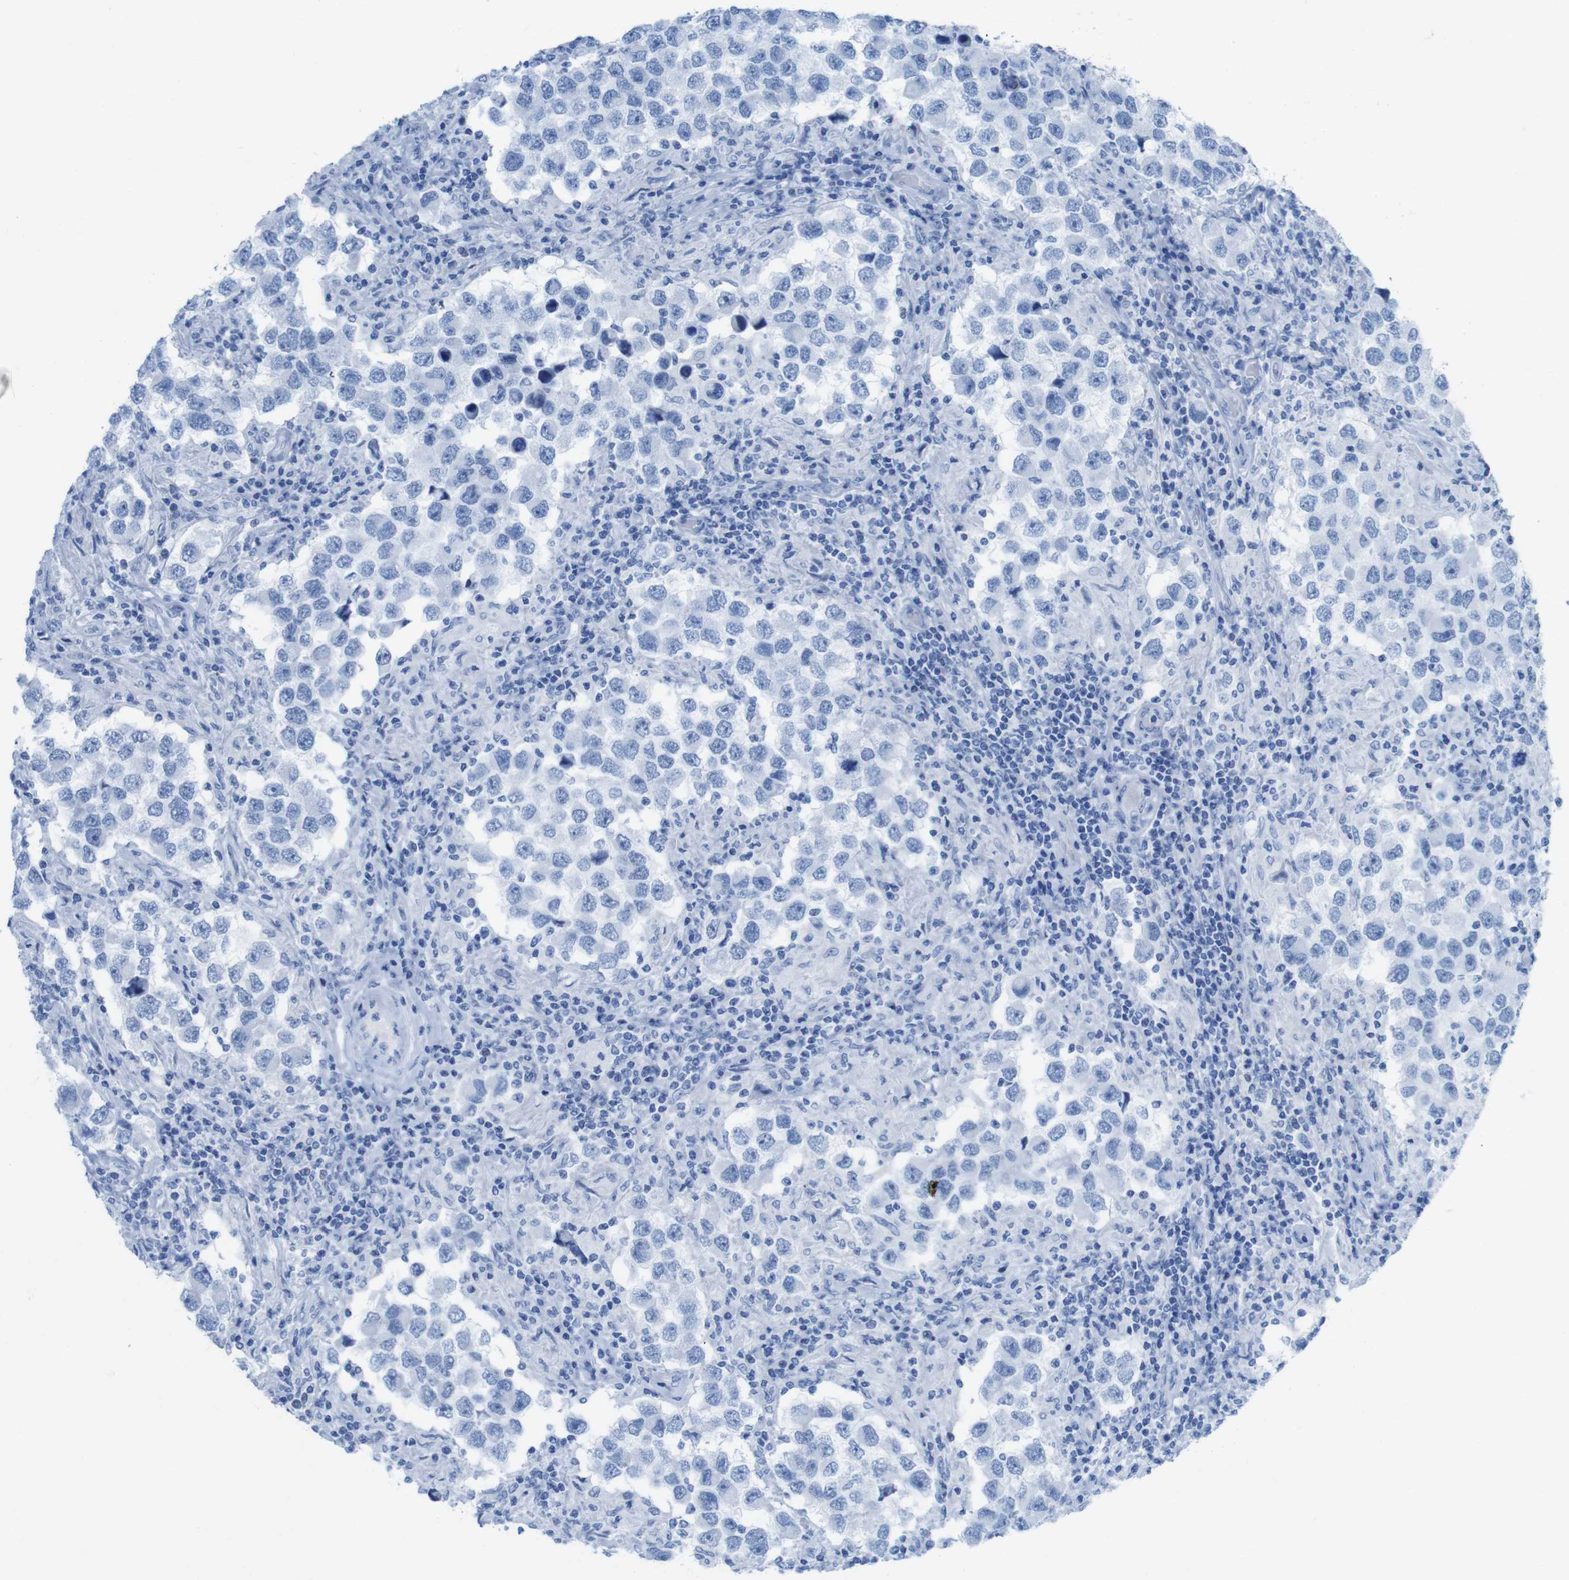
{"staining": {"intensity": "negative", "quantity": "none", "location": "none"}, "tissue": "testis cancer", "cell_type": "Tumor cells", "image_type": "cancer", "snomed": [{"axis": "morphology", "description": "Carcinoma, Embryonal, NOS"}, {"axis": "topography", "description": "Testis"}], "caption": "This is a histopathology image of IHC staining of testis cancer, which shows no positivity in tumor cells. Brightfield microscopy of IHC stained with DAB (3,3'-diaminobenzidine) (brown) and hematoxylin (blue), captured at high magnification.", "gene": "MYH7", "patient": {"sex": "male", "age": 21}}